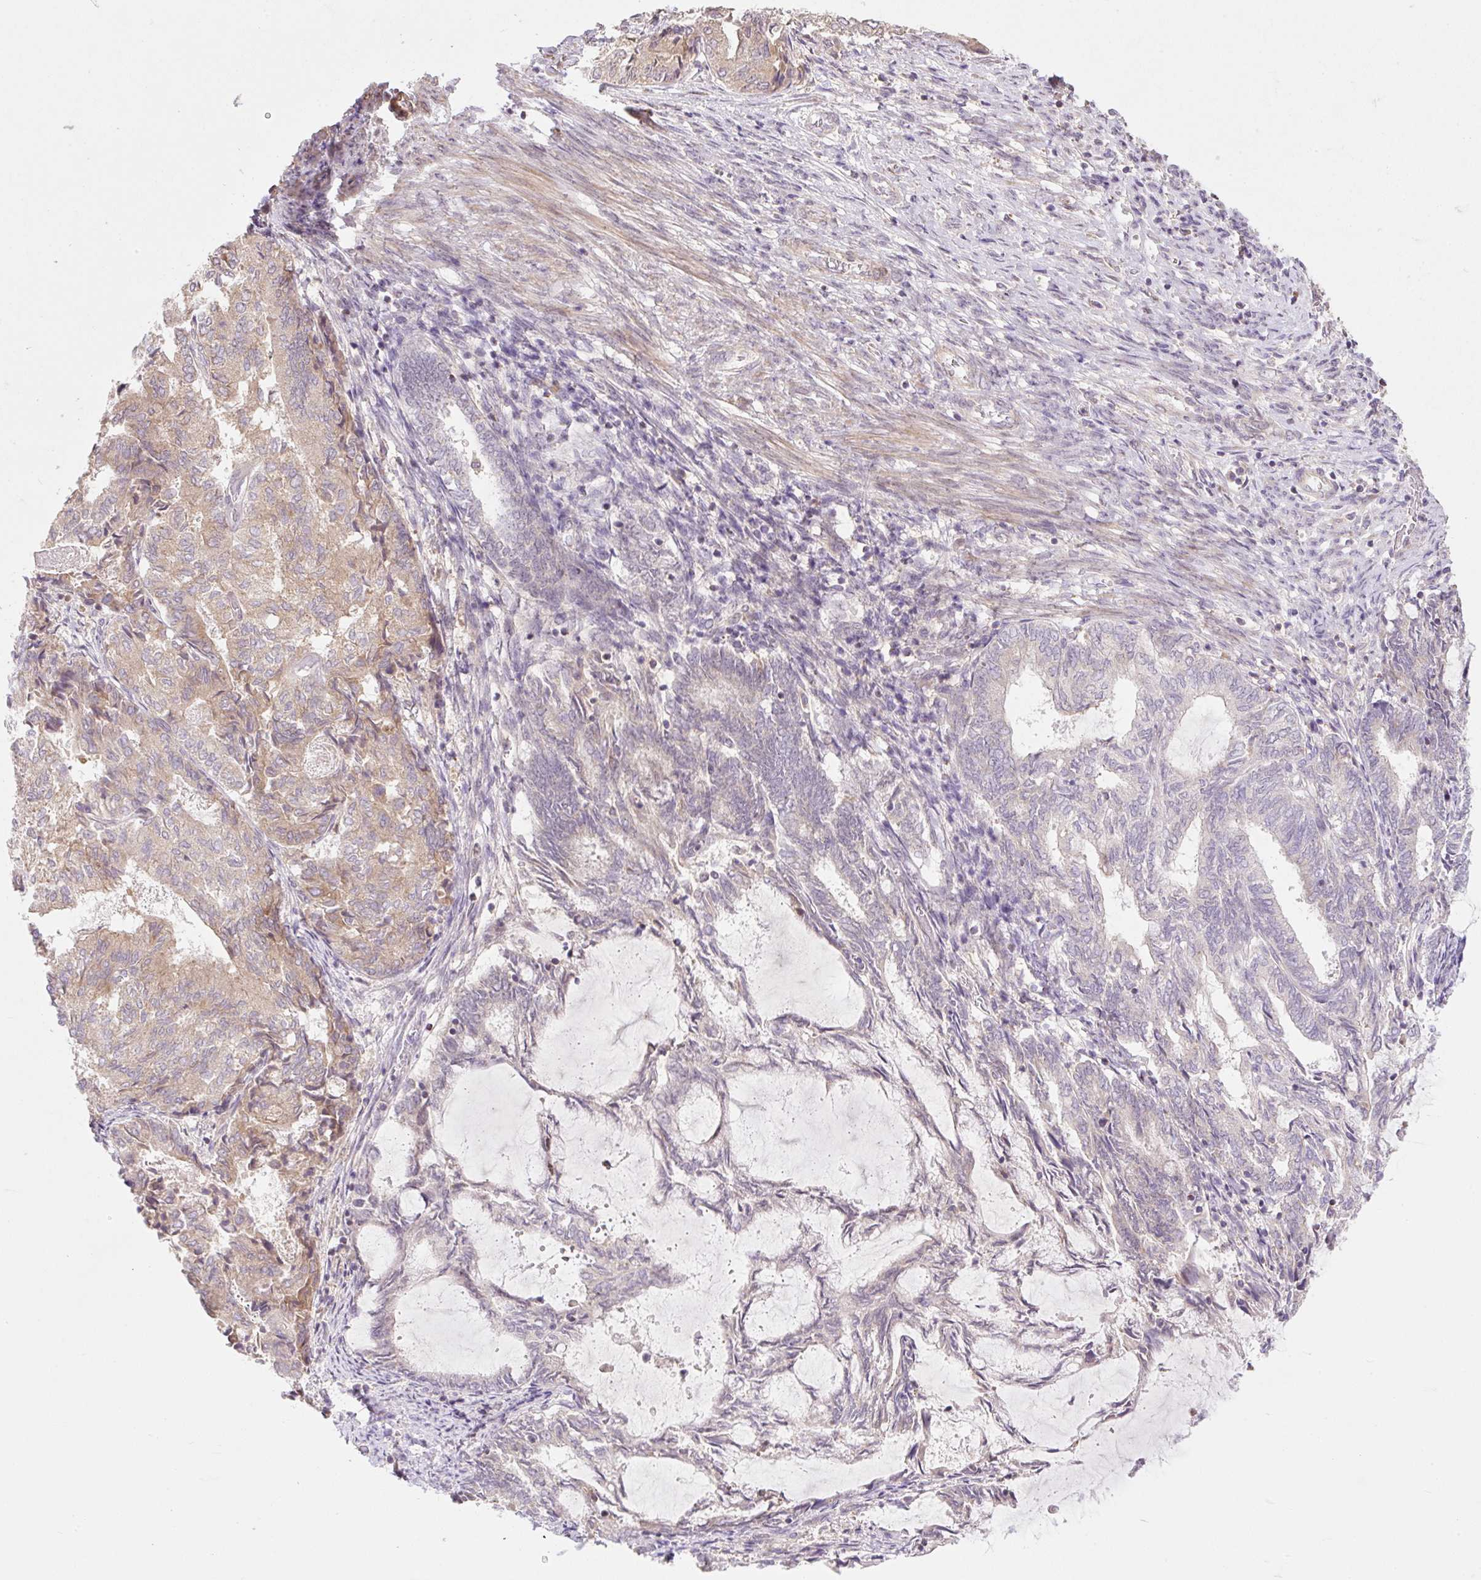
{"staining": {"intensity": "weak", "quantity": "25%-75%", "location": "cytoplasmic/membranous"}, "tissue": "endometrial cancer", "cell_type": "Tumor cells", "image_type": "cancer", "snomed": [{"axis": "morphology", "description": "Adenocarcinoma, NOS"}, {"axis": "topography", "description": "Endometrium"}], "caption": "Tumor cells display low levels of weak cytoplasmic/membranous expression in about 25%-75% of cells in endometrial adenocarcinoma.", "gene": "EMC10", "patient": {"sex": "female", "age": 80}}